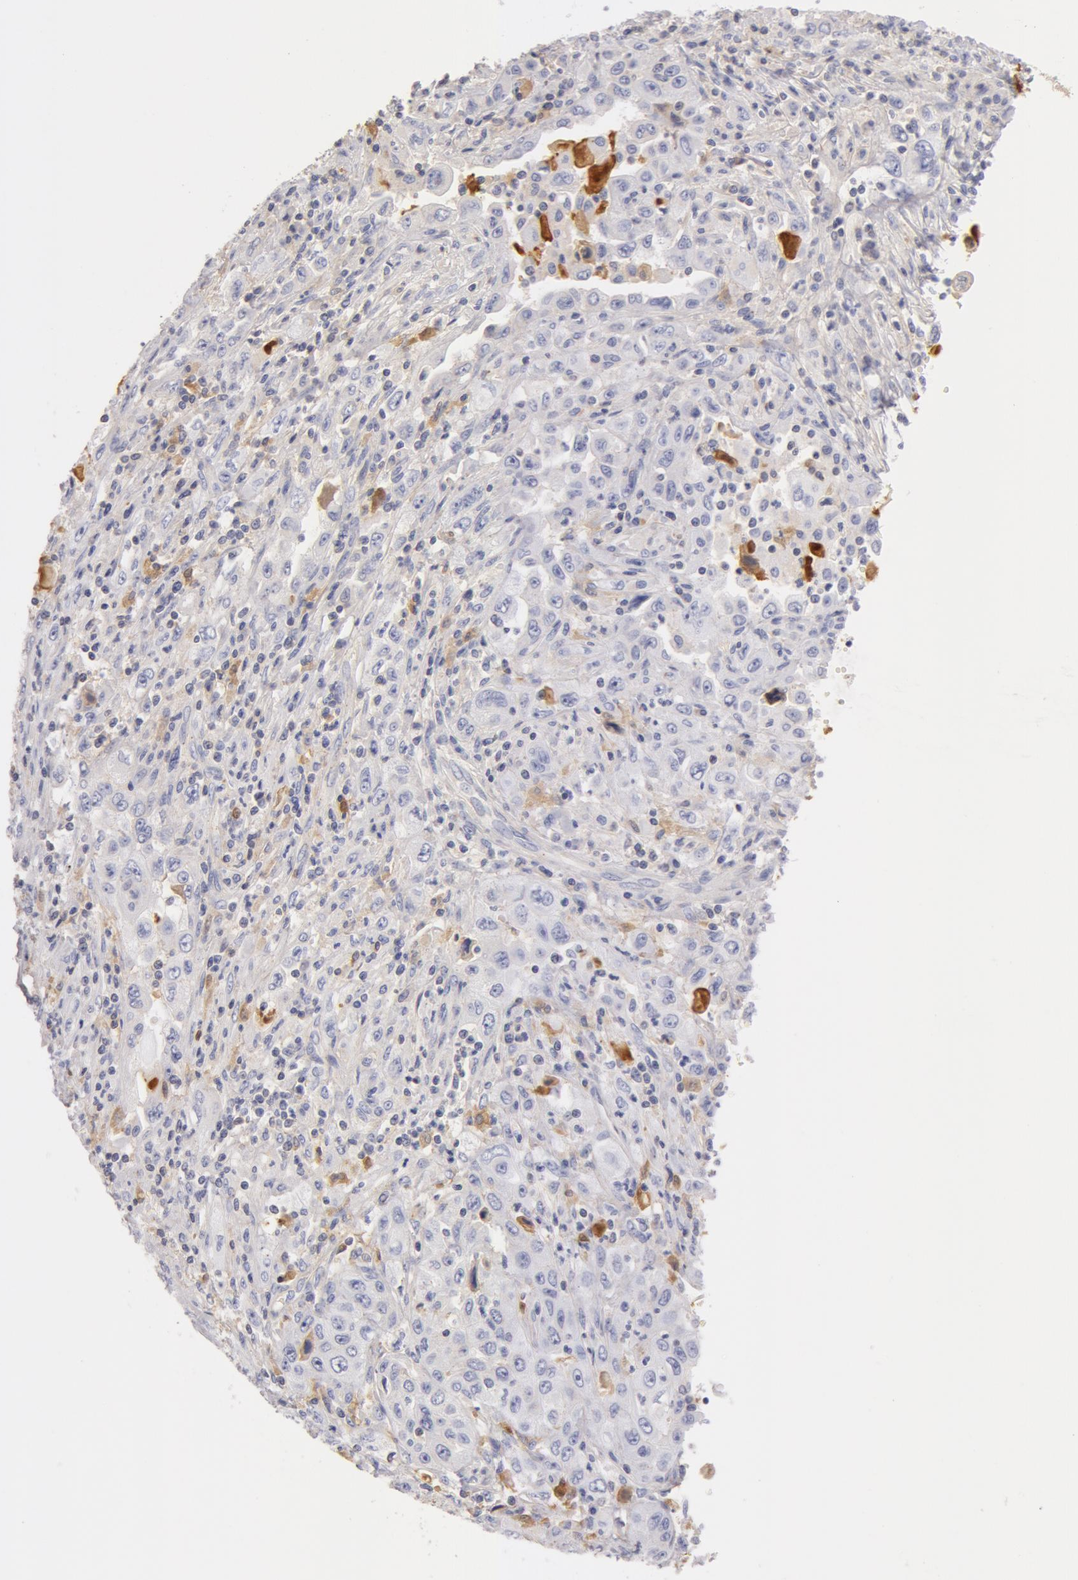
{"staining": {"intensity": "moderate", "quantity": "<25%", "location": "cytoplasmic/membranous"}, "tissue": "pancreatic cancer", "cell_type": "Tumor cells", "image_type": "cancer", "snomed": [{"axis": "morphology", "description": "Adenocarcinoma, NOS"}, {"axis": "topography", "description": "Pancreas"}], "caption": "Immunohistochemical staining of human adenocarcinoma (pancreatic) shows moderate cytoplasmic/membranous protein expression in approximately <25% of tumor cells. Nuclei are stained in blue.", "gene": "GC", "patient": {"sex": "male", "age": 70}}